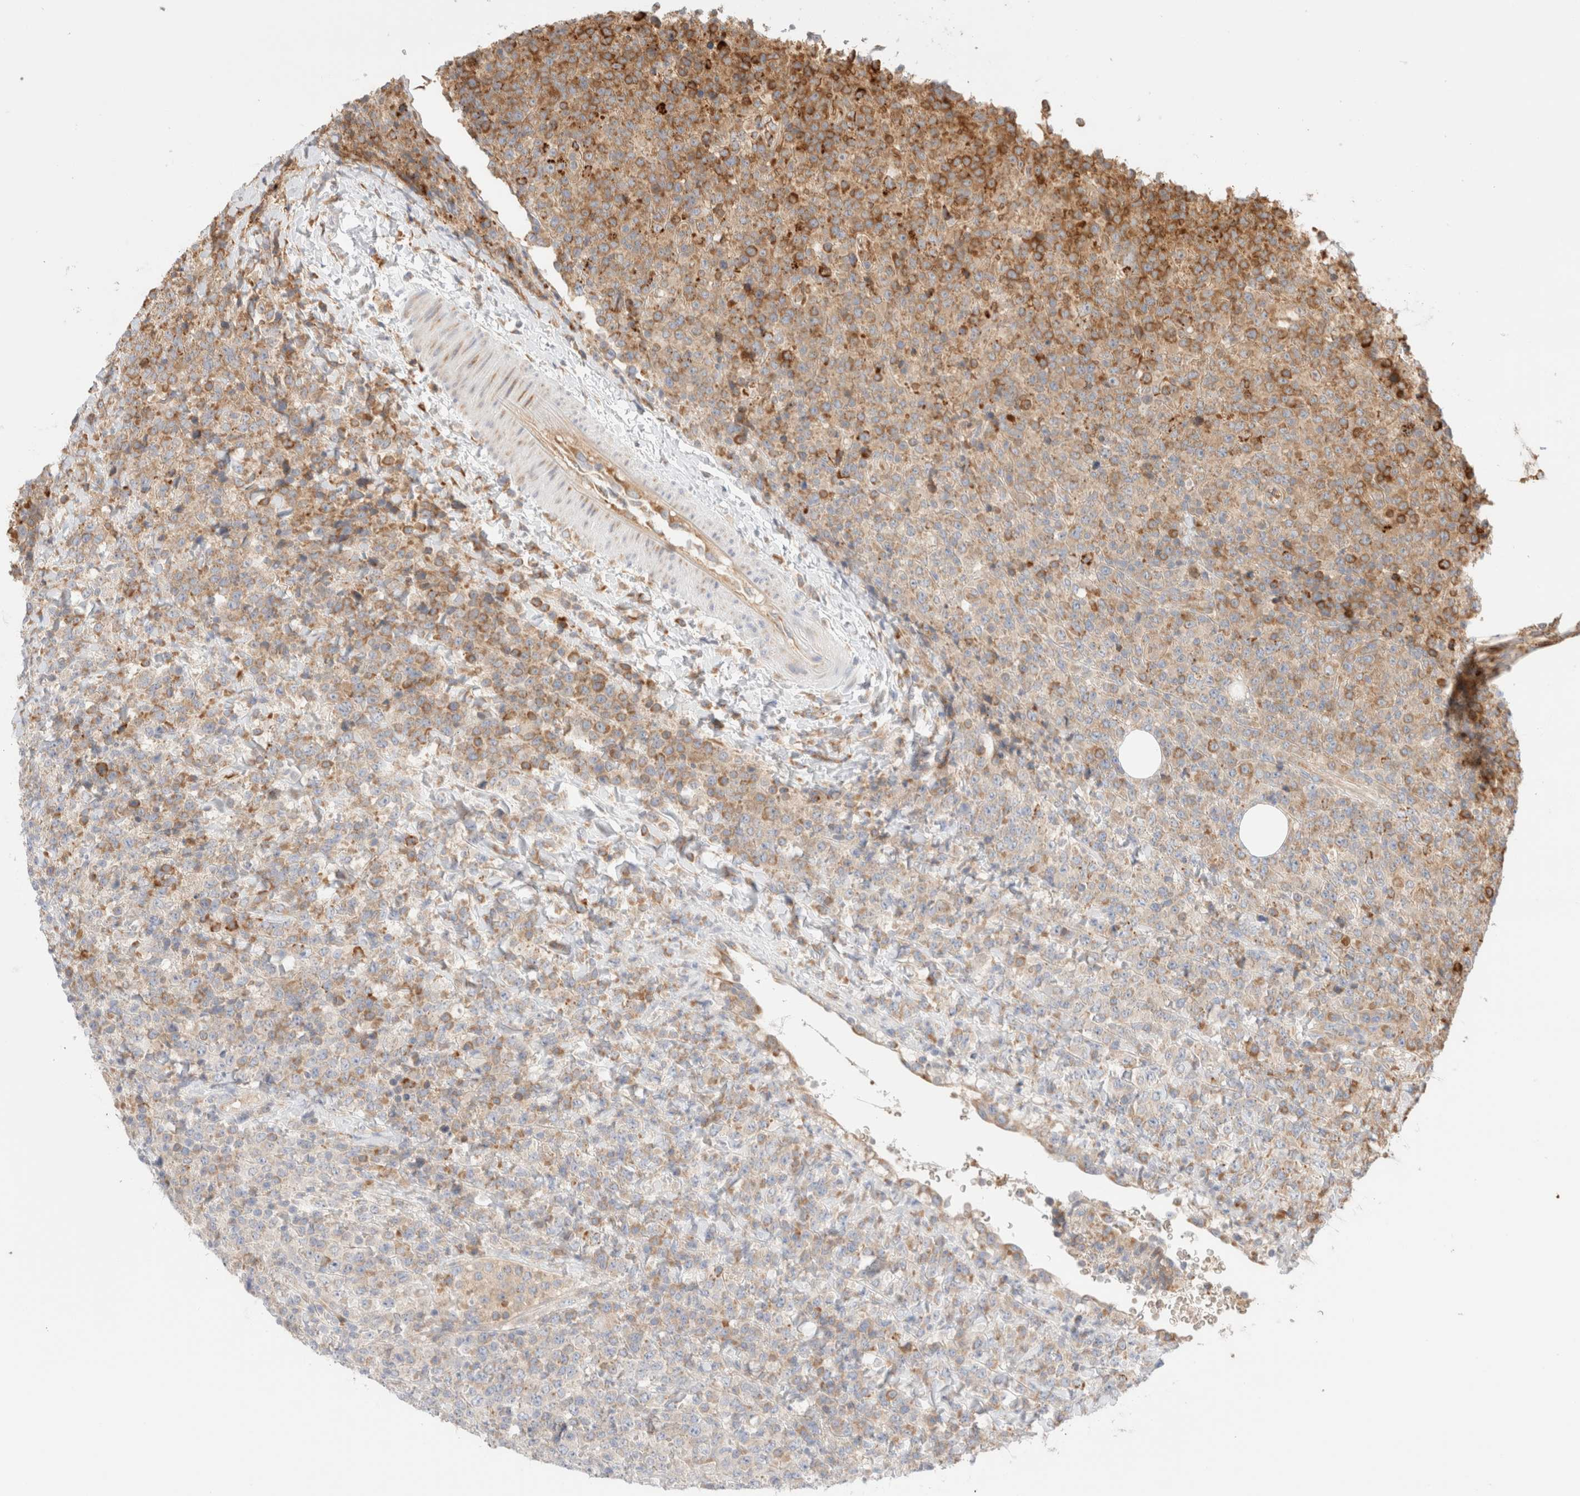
{"staining": {"intensity": "moderate", "quantity": "25%-75%", "location": "cytoplasmic/membranous"}, "tissue": "lymphoma", "cell_type": "Tumor cells", "image_type": "cancer", "snomed": [{"axis": "morphology", "description": "Malignant lymphoma, non-Hodgkin's type, High grade"}, {"axis": "topography", "description": "Lymph node"}], "caption": "An image showing moderate cytoplasmic/membranous staining in approximately 25%-75% of tumor cells in malignant lymphoma, non-Hodgkin's type (high-grade), as visualized by brown immunohistochemical staining.", "gene": "UTS2B", "patient": {"sex": "male", "age": 13}}